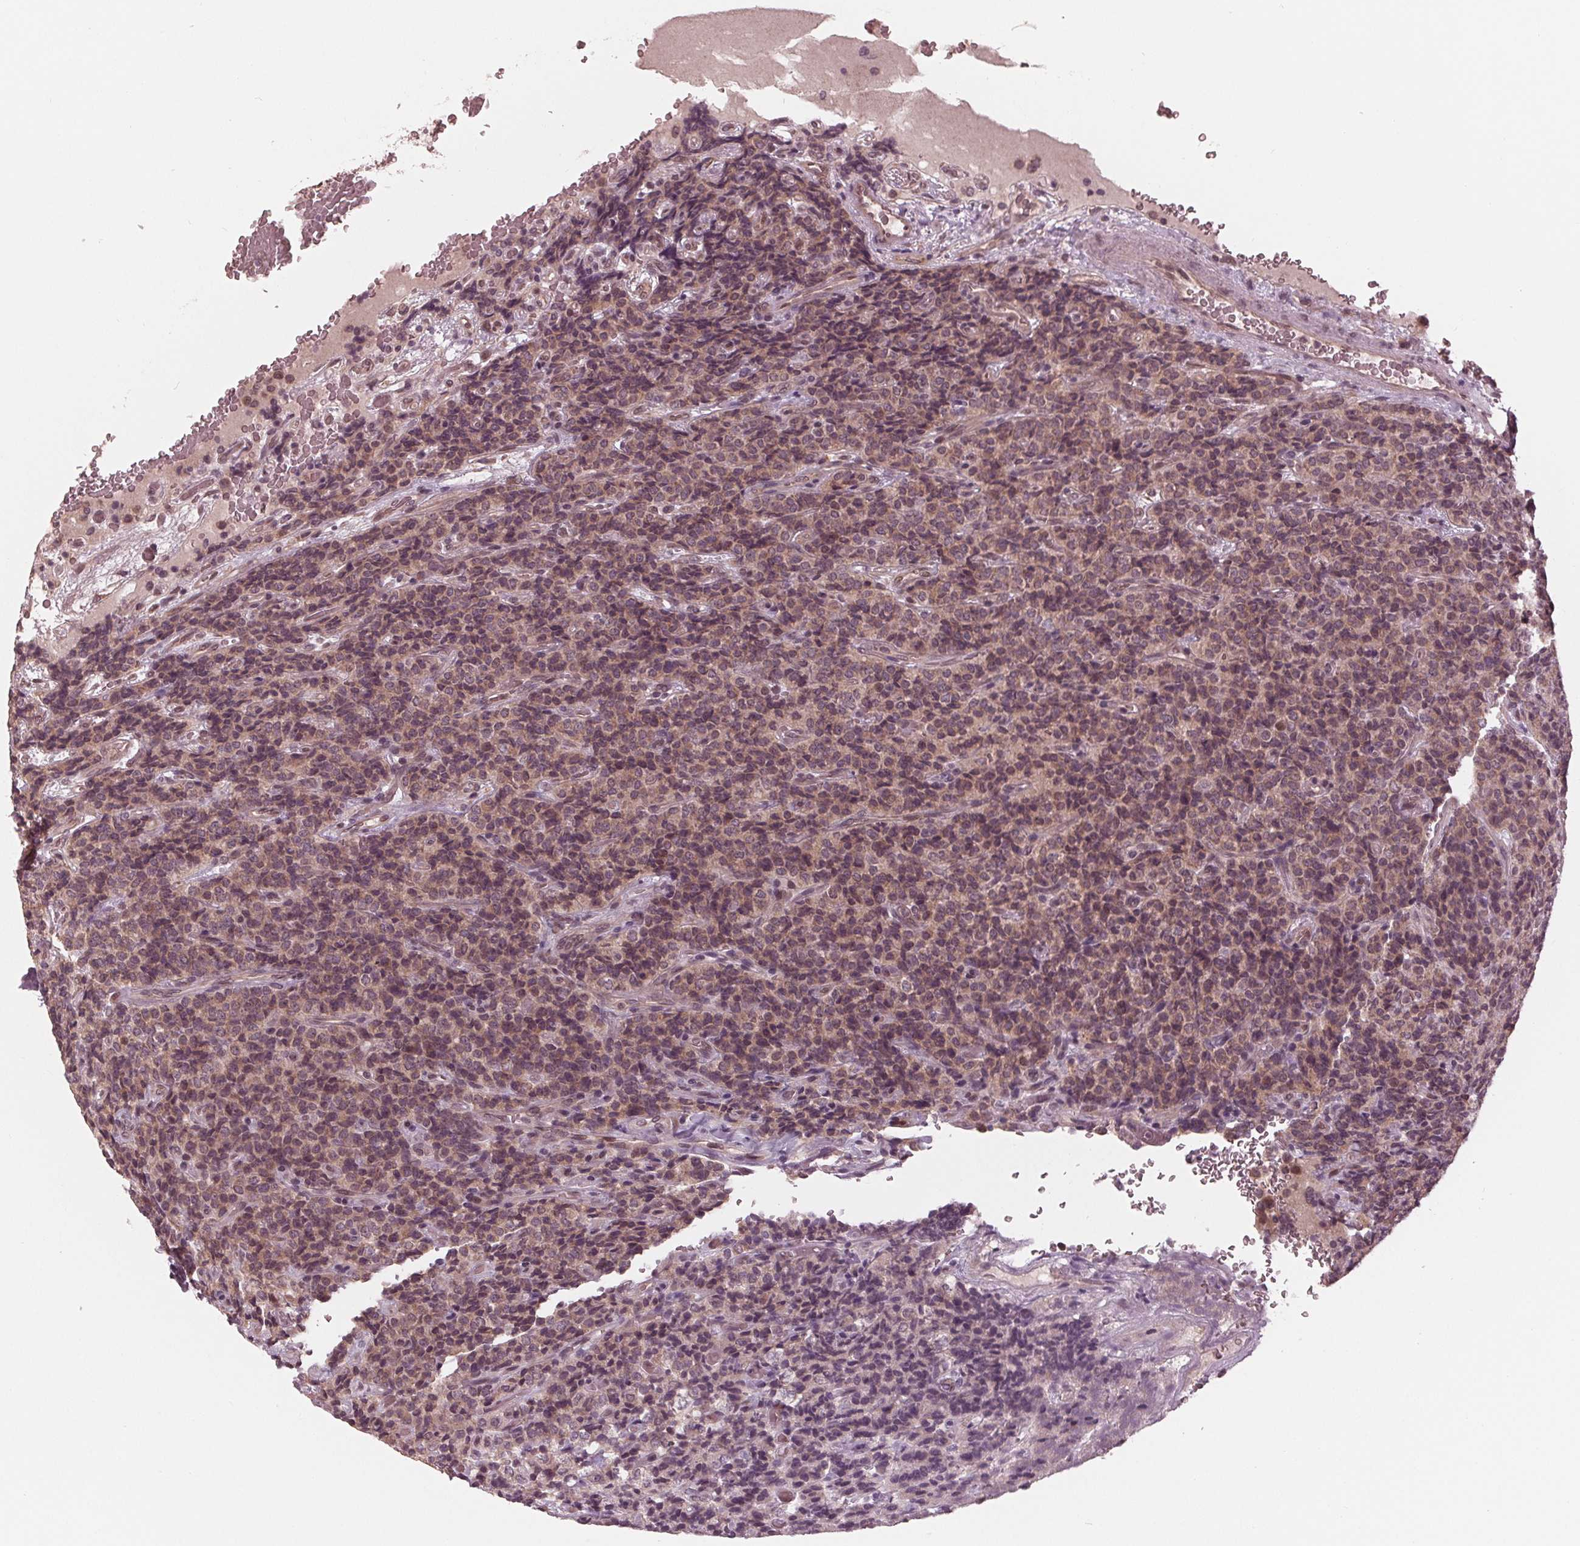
{"staining": {"intensity": "weak", "quantity": ">75%", "location": "cytoplasmic/membranous"}, "tissue": "carcinoid", "cell_type": "Tumor cells", "image_type": "cancer", "snomed": [{"axis": "morphology", "description": "Carcinoid, malignant, NOS"}, {"axis": "topography", "description": "Pancreas"}], "caption": "Carcinoid was stained to show a protein in brown. There is low levels of weak cytoplasmic/membranous positivity in approximately >75% of tumor cells.", "gene": "ZNF471", "patient": {"sex": "male", "age": 36}}